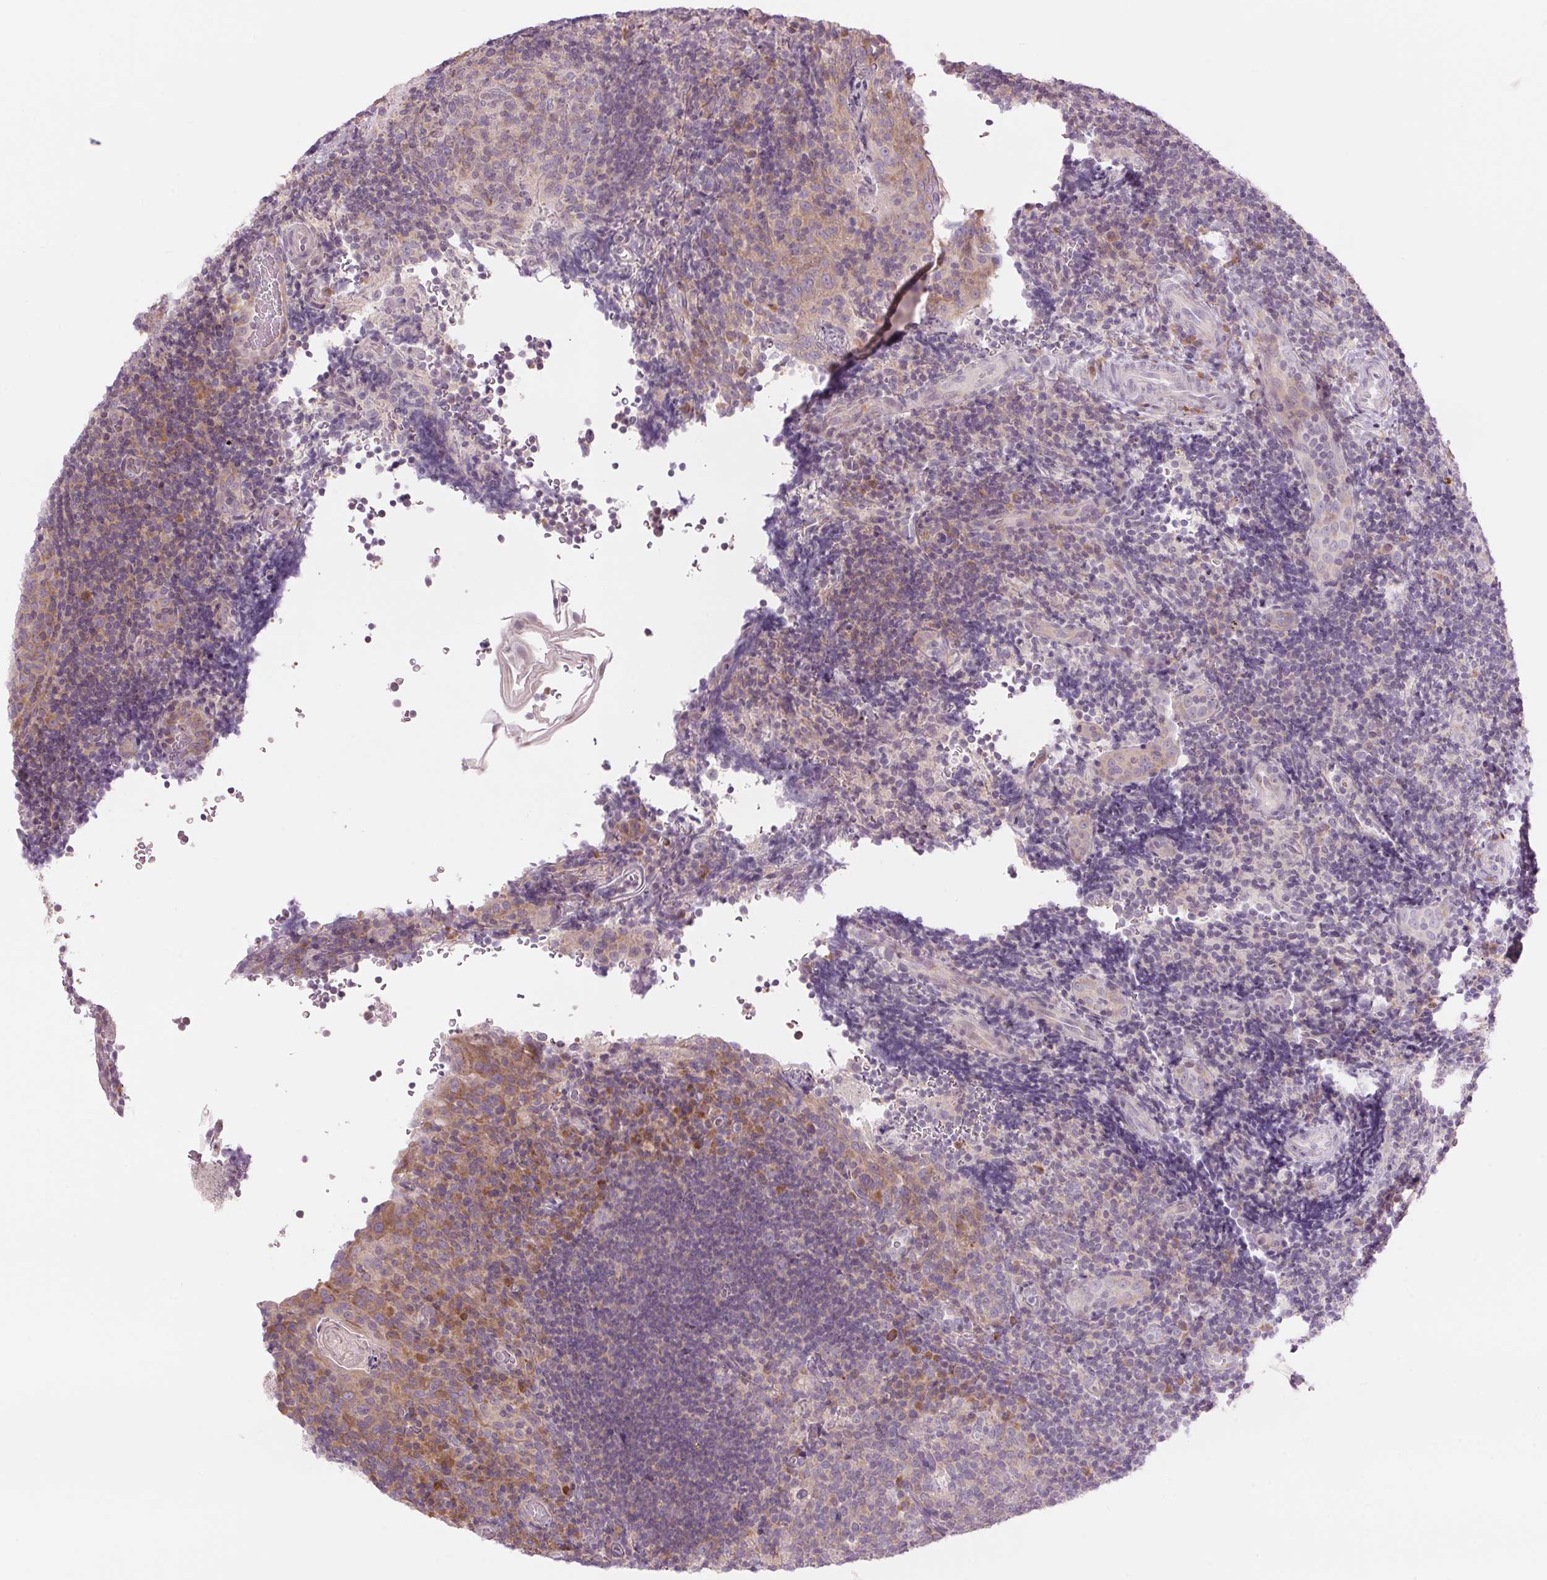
{"staining": {"intensity": "negative", "quantity": "none", "location": "none"}, "tissue": "tonsil", "cell_type": "Germinal center cells", "image_type": "normal", "snomed": [{"axis": "morphology", "description": "Normal tissue, NOS"}, {"axis": "topography", "description": "Tonsil"}], "caption": "The histopathology image demonstrates no significant staining in germinal center cells of tonsil.", "gene": "GNMT", "patient": {"sex": "male", "age": 17}}